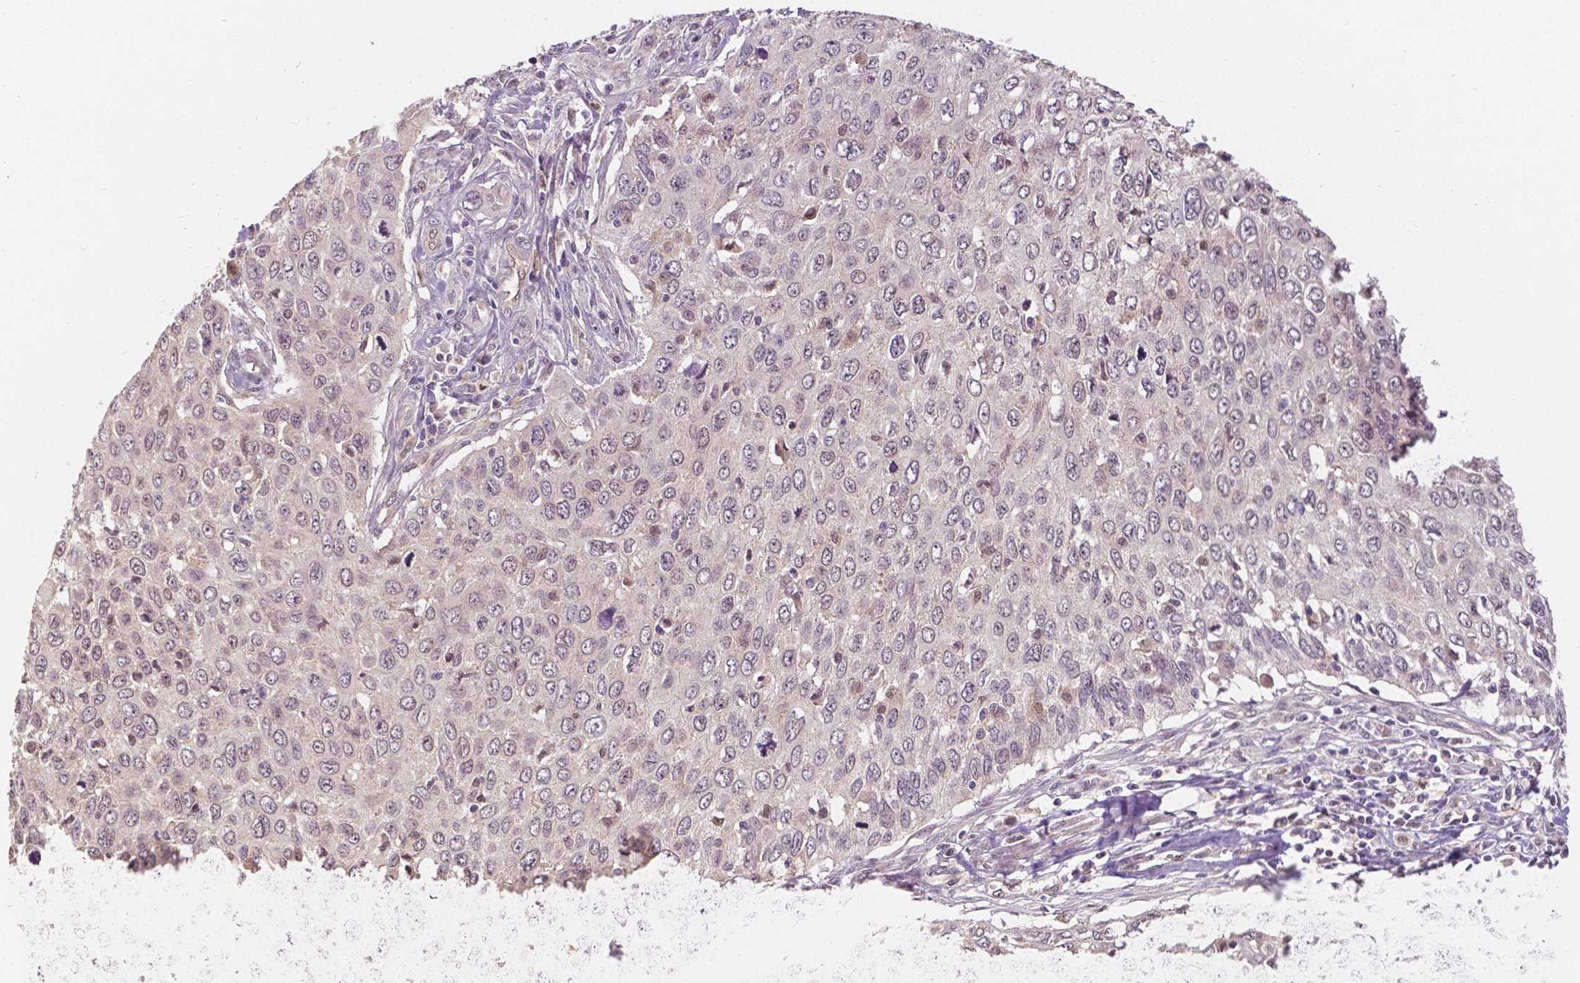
{"staining": {"intensity": "negative", "quantity": "none", "location": "none"}, "tissue": "cervical cancer", "cell_type": "Tumor cells", "image_type": "cancer", "snomed": [{"axis": "morphology", "description": "Squamous cell carcinoma, NOS"}, {"axis": "topography", "description": "Cervix"}], "caption": "Tumor cells are negative for protein expression in human cervical cancer (squamous cell carcinoma).", "gene": "NAPRT", "patient": {"sex": "female", "age": 38}}